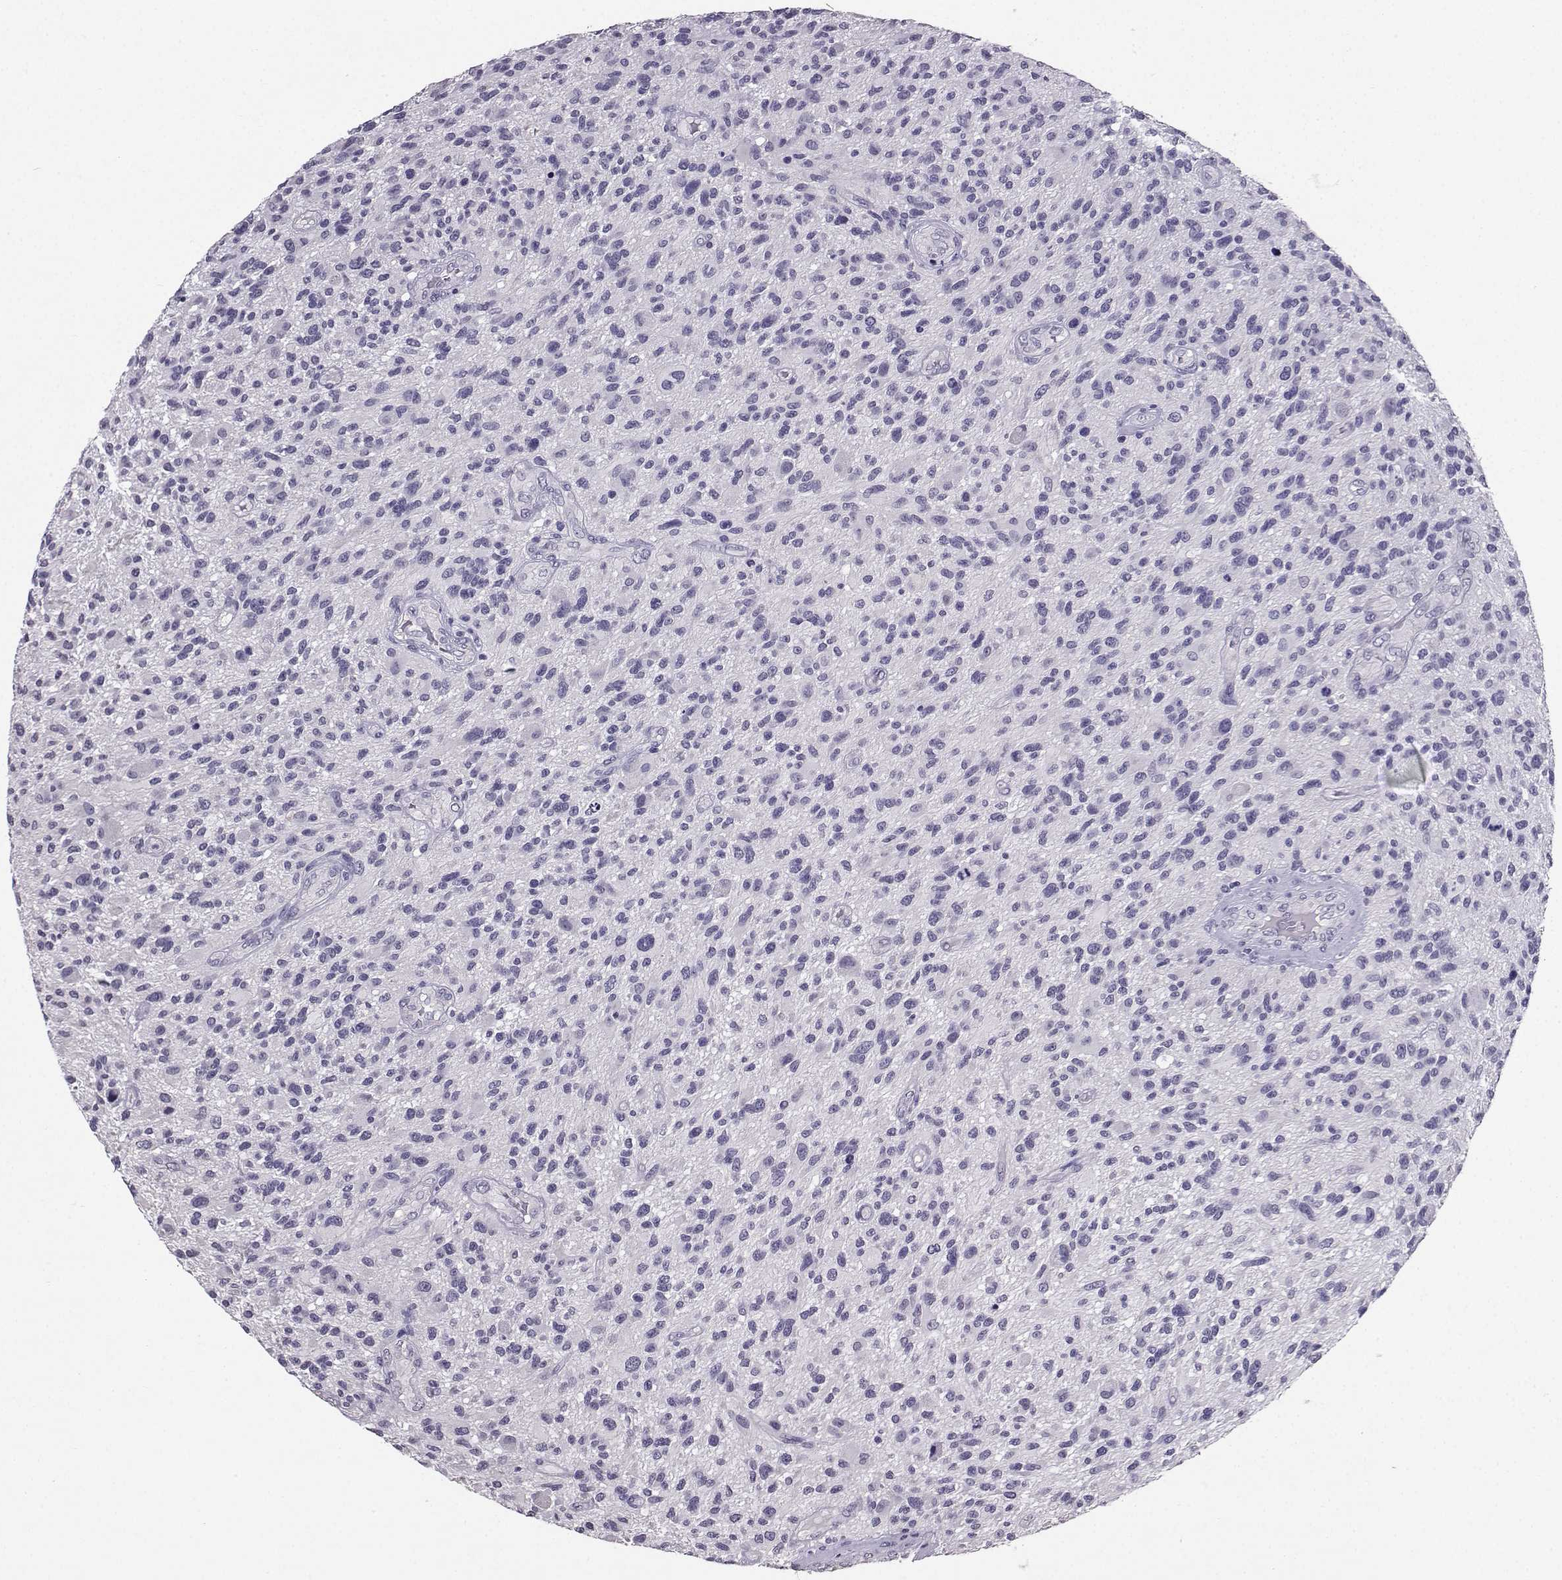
{"staining": {"intensity": "negative", "quantity": "none", "location": "none"}, "tissue": "glioma", "cell_type": "Tumor cells", "image_type": "cancer", "snomed": [{"axis": "morphology", "description": "Glioma, malignant, High grade"}, {"axis": "topography", "description": "Brain"}], "caption": "Protein analysis of glioma shows no significant expression in tumor cells.", "gene": "SPAG11B", "patient": {"sex": "male", "age": 47}}